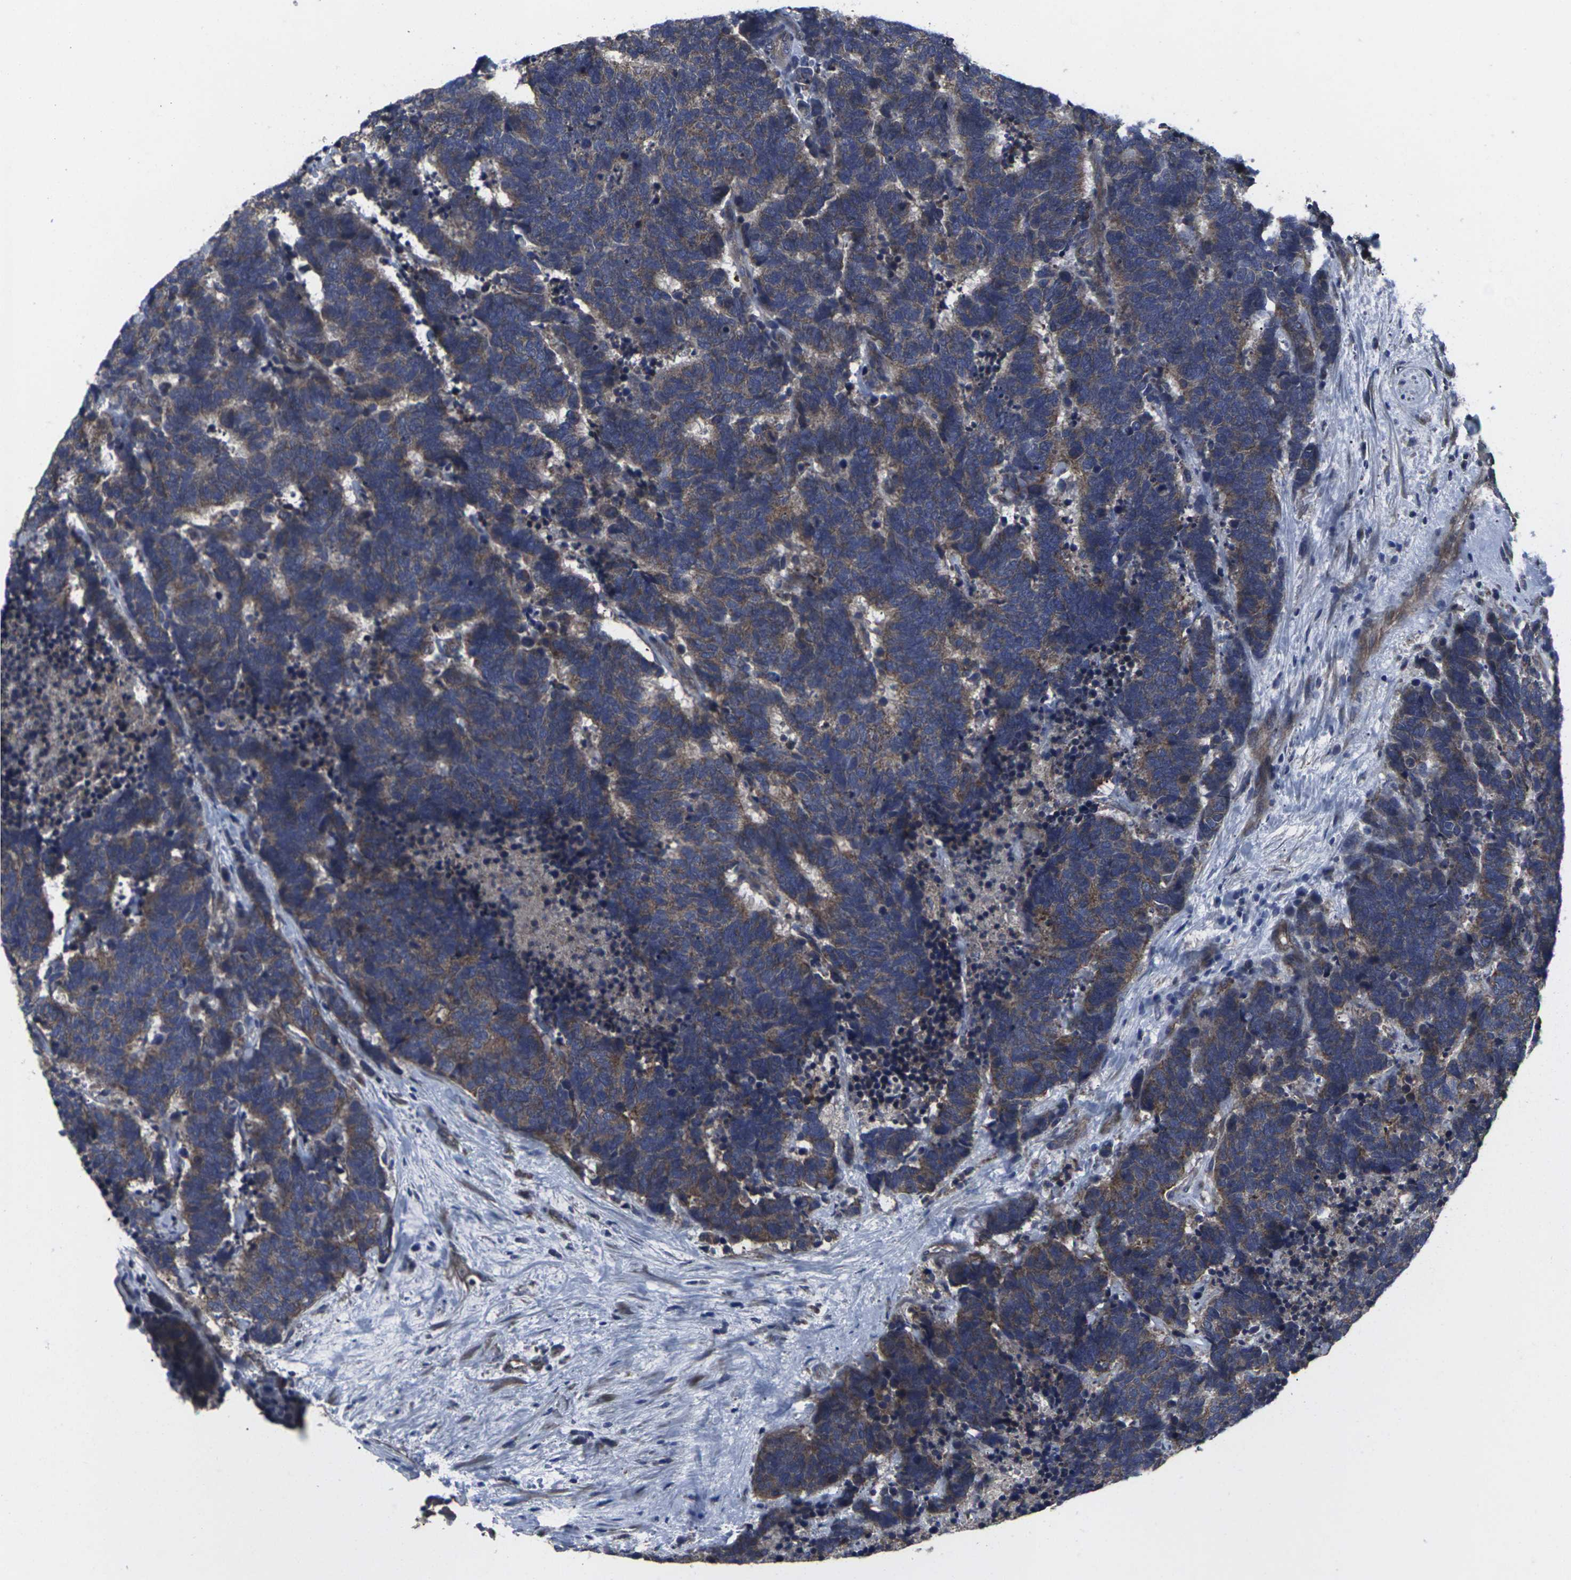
{"staining": {"intensity": "moderate", "quantity": ">75%", "location": "cytoplasmic/membranous"}, "tissue": "carcinoid", "cell_type": "Tumor cells", "image_type": "cancer", "snomed": [{"axis": "morphology", "description": "Carcinoma, NOS"}, {"axis": "morphology", "description": "Carcinoid, malignant, NOS"}, {"axis": "topography", "description": "Urinary bladder"}], "caption": "IHC (DAB) staining of human carcinoid (malignant) reveals moderate cytoplasmic/membranous protein staining in approximately >75% of tumor cells. (DAB IHC, brown staining for protein, blue staining for nuclei).", "gene": "MAPKAPK2", "patient": {"sex": "male", "age": 57}}